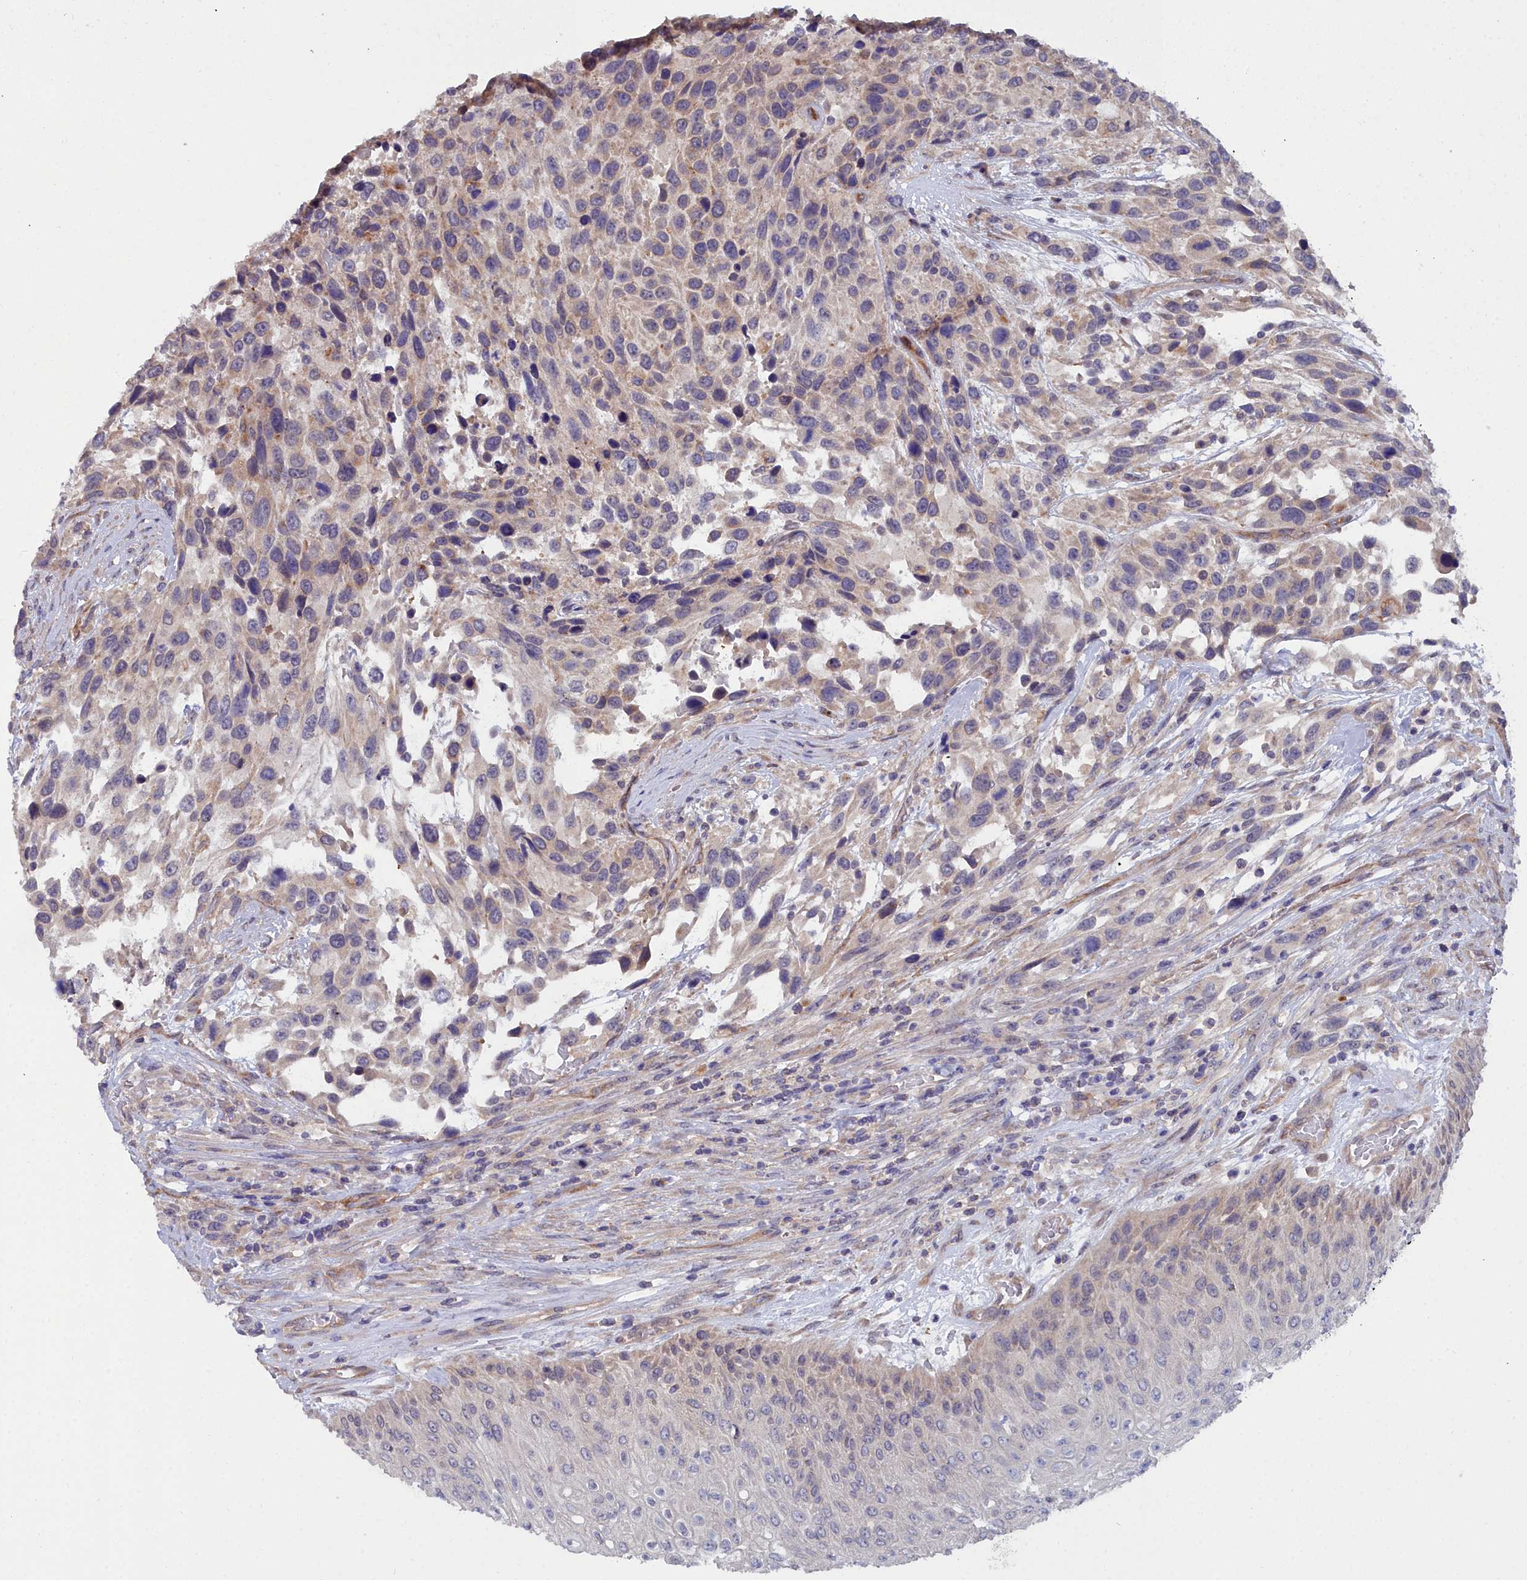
{"staining": {"intensity": "weak", "quantity": "<25%", "location": "cytoplasmic/membranous"}, "tissue": "urothelial cancer", "cell_type": "Tumor cells", "image_type": "cancer", "snomed": [{"axis": "morphology", "description": "Urothelial carcinoma, High grade"}, {"axis": "topography", "description": "Urinary bladder"}], "caption": "Protein analysis of urothelial carcinoma (high-grade) reveals no significant staining in tumor cells.", "gene": "RDX", "patient": {"sex": "female", "age": 70}}